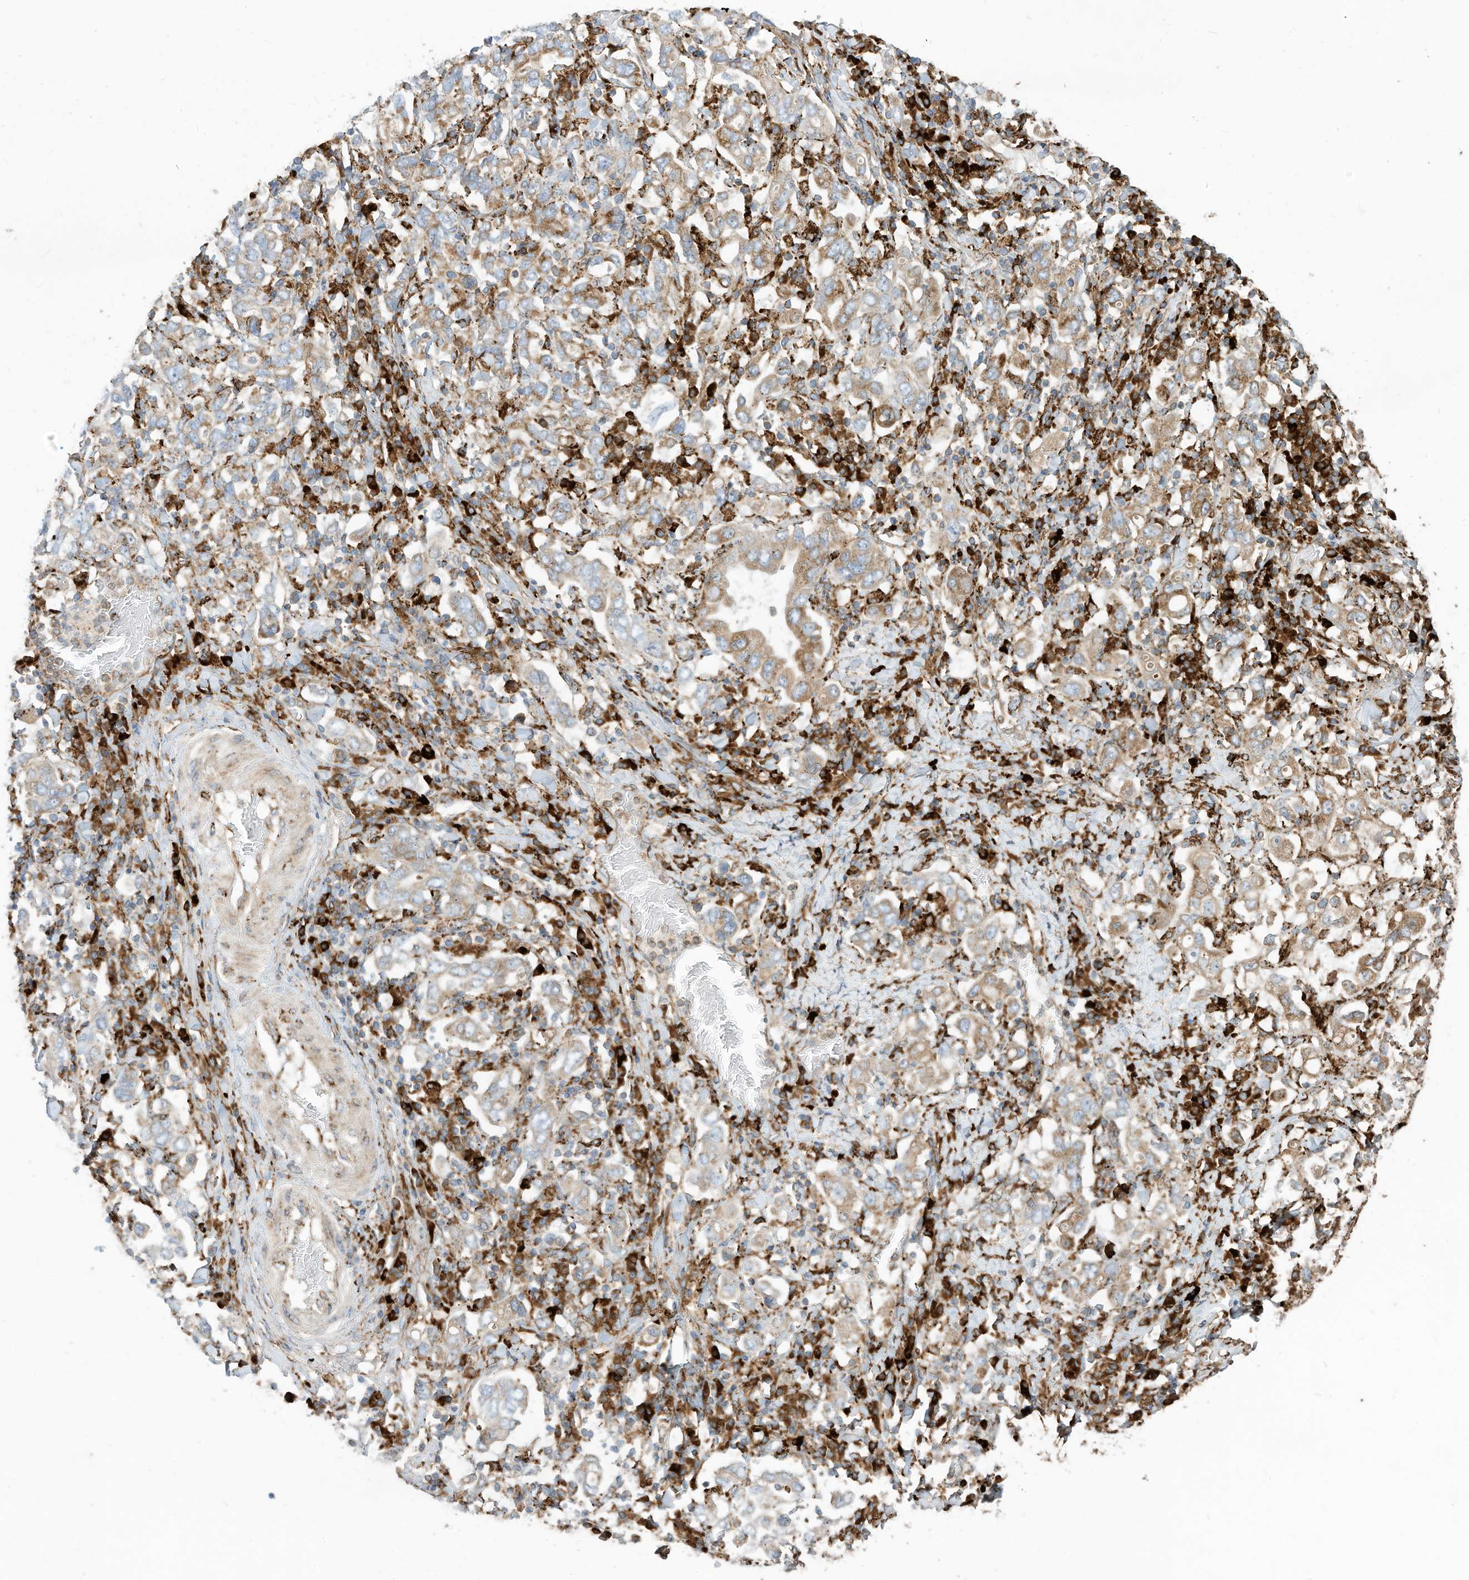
{"staining": {"intensity": "weak", "quantity": ">75%", "location": "cytoplasmic/membranous"}, "tissue": "stomach cancer", "cell_type": "Tumor cells", "image_type": "cancer", "snomed": [{"axis": "morphology", "description": "Adenocarcinoma, NOS"}, {"axis": "topography", "description": "Stomach, upper"}], "caption": "High-power microscopy captured an immunohistochemistry histopathology image of stomach cancer (adenocarcinoma), revealing weak cytoplasmic/membranous expression in about >75% of tumor cells. The staining was performed using DAB (3,3'-diaminobenzidine), with brown indicating positive protein expression. Nuclei are stained blue with hematoxylin.", "gene": "TRNAU1AP", "patient": {"sex": "male", "age": 62}}